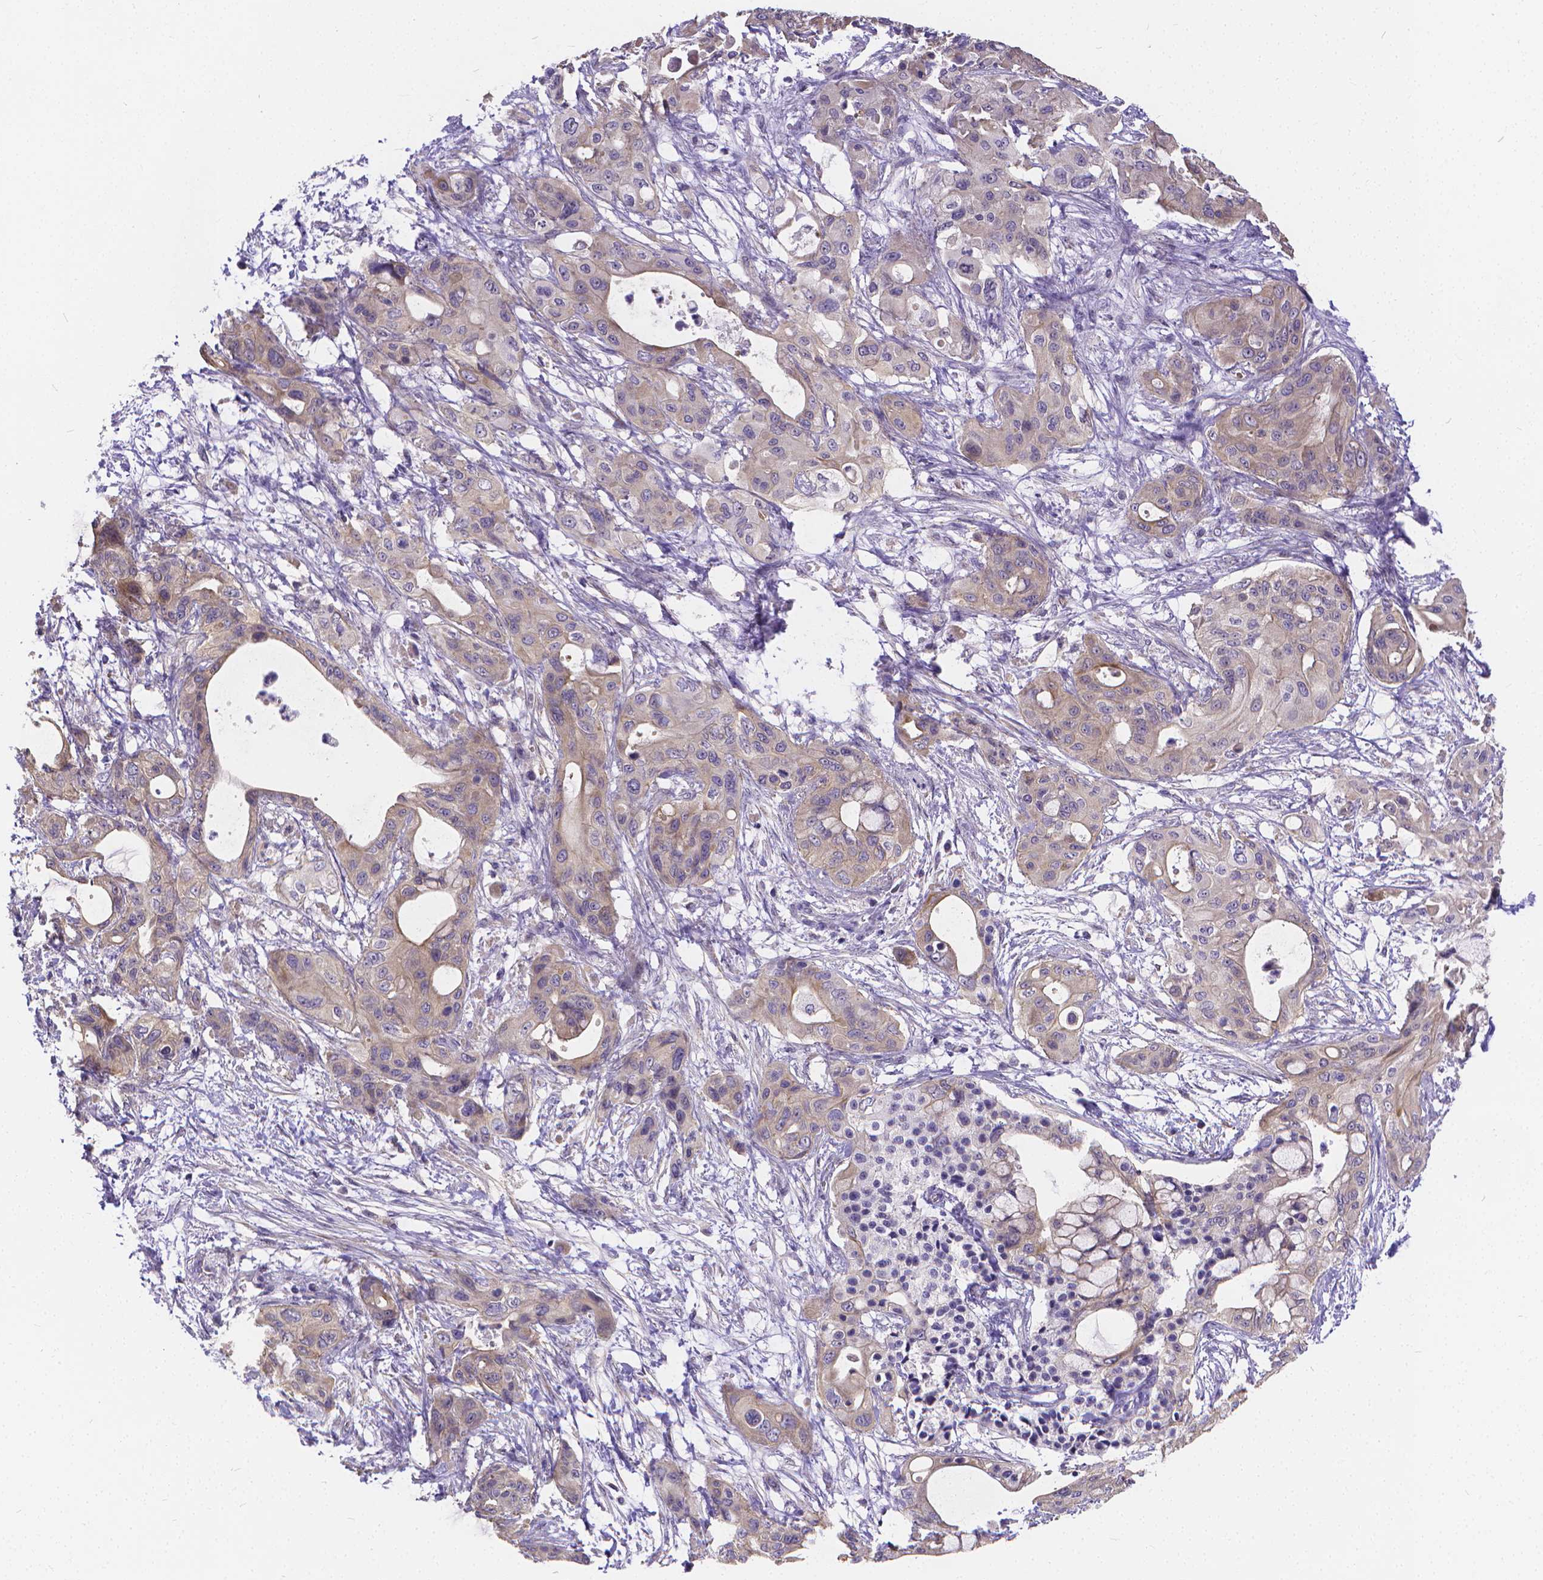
{"staining": {"intensity": "weak", "quantity": "<25%", "location": "cytoplasmic/membranous"}, "tissue": "pancreatic cancer", "cell_type": "Tumor cells", "image_type": "cancer", "snomed": [{"axis": "morphology", "description": "Adenocarcinoma, NOS"}, {"axis": "topography", "description": "Pancreas"}], "caption": "Tumor cells are negative for brown protein staining in pancreatic adenocarcinoma. (DAB immunohistochemistry (IHC), high magnification).", "gene": "GLRB", "patient": {"sex": "male", "age": 71}}